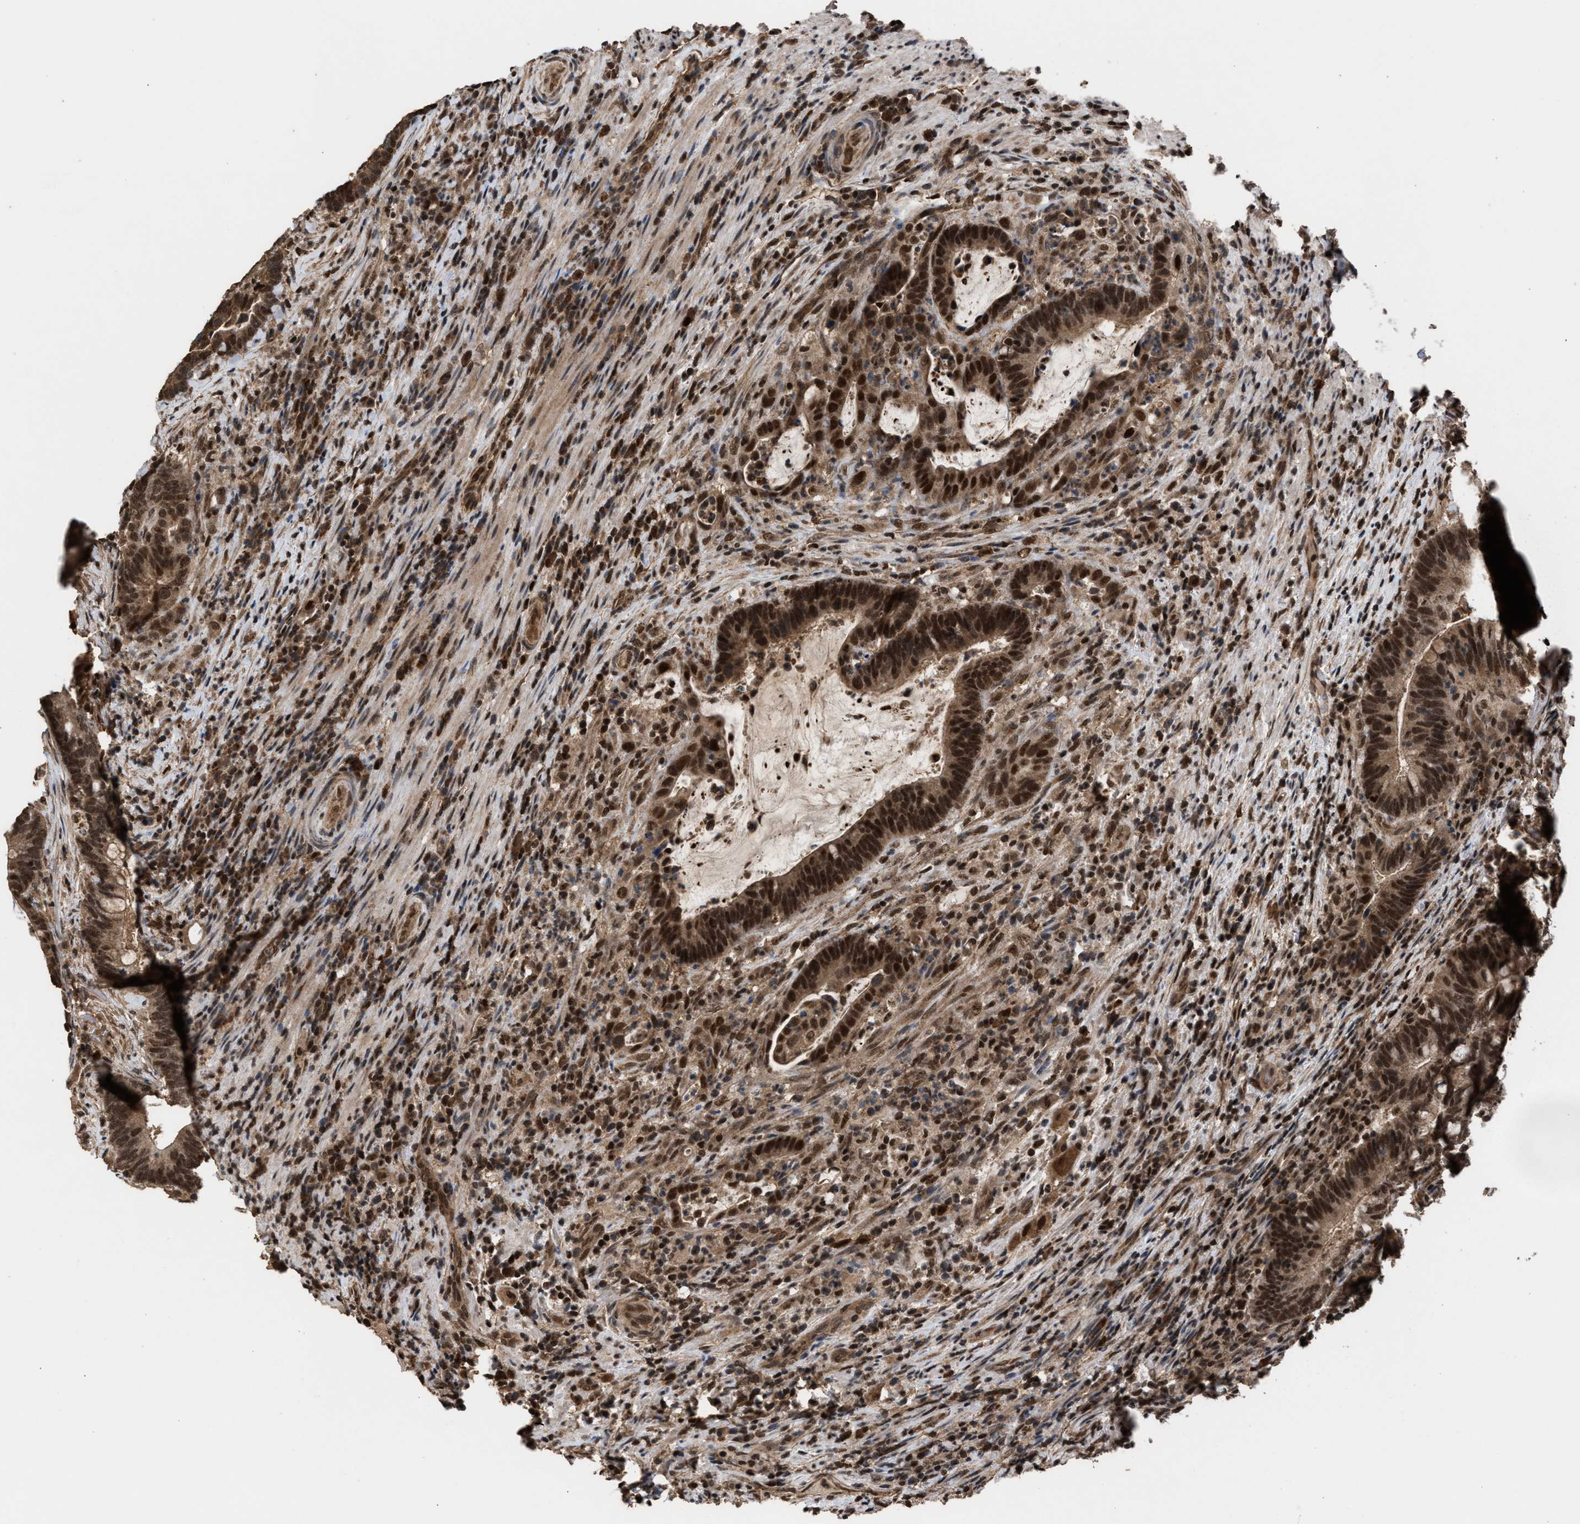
{"staining": {"intensity": "strong", "quantity": ">75%", "location": "cytoplasmic/membranous,nuclear"}, "tissue": "colorectal cancer", "cell_type": "Tumor cells", "image_type": "cancer", "snomed": [{"axis": "morphology", "description": "Adenocarcinoma, NOS"}, {"axis": "topography", "description": "Colon"}], "caption": "Colorectal adenocarcinoma stained for a protein shows strong cytoplasmic/membranous and nuclear positivity in tumor cells.", "gene": "C9orf78", "patient": {"sex": "female", "age": 66}}